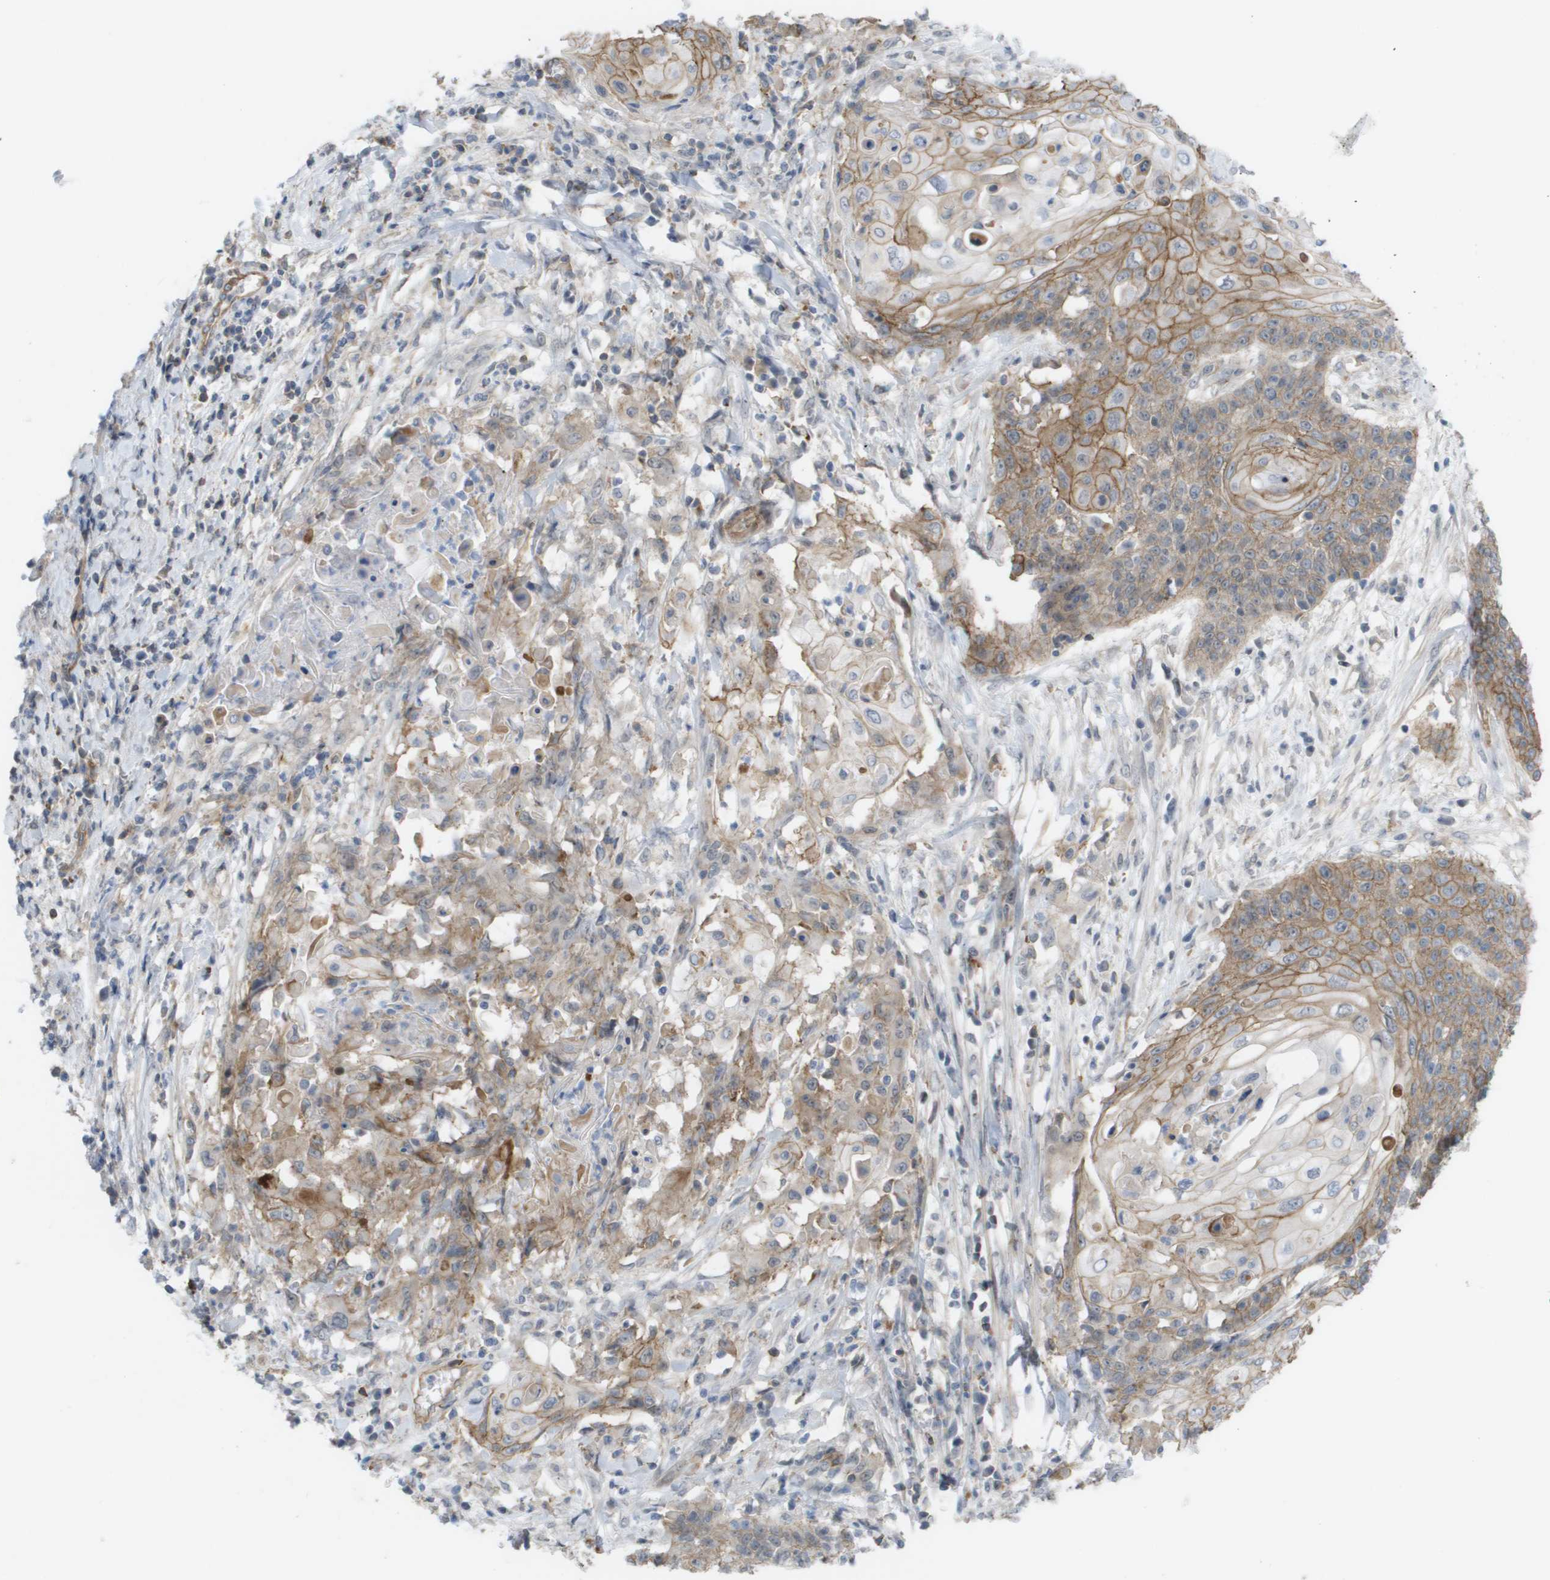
{"staining": {"intensity": "moderate", "quantity": ">75%", "location": "cytoplasmic/membranous"}, "tissue": "cervical cancer", "cell_type": "Tumor cells", "image_type": "cancer", "snomed": [{"axis": "morphology", "description": "Squamous cell carcinoma, NOS"}, {"axis": "topography", "description": "Cervix"}], "caption": "A photomicrograph of cervical cancer (squamous cell carcinoma) stained for a protein shows moderate cytoplasmic/membranous brown staining in tumor cells. Using DAB (brown) and hematoxylin (blue) stains, captured at high magnification using brightfield microscopy.", "gene": "MTARC2", "patient": {"sex": "female", "age": 39}}